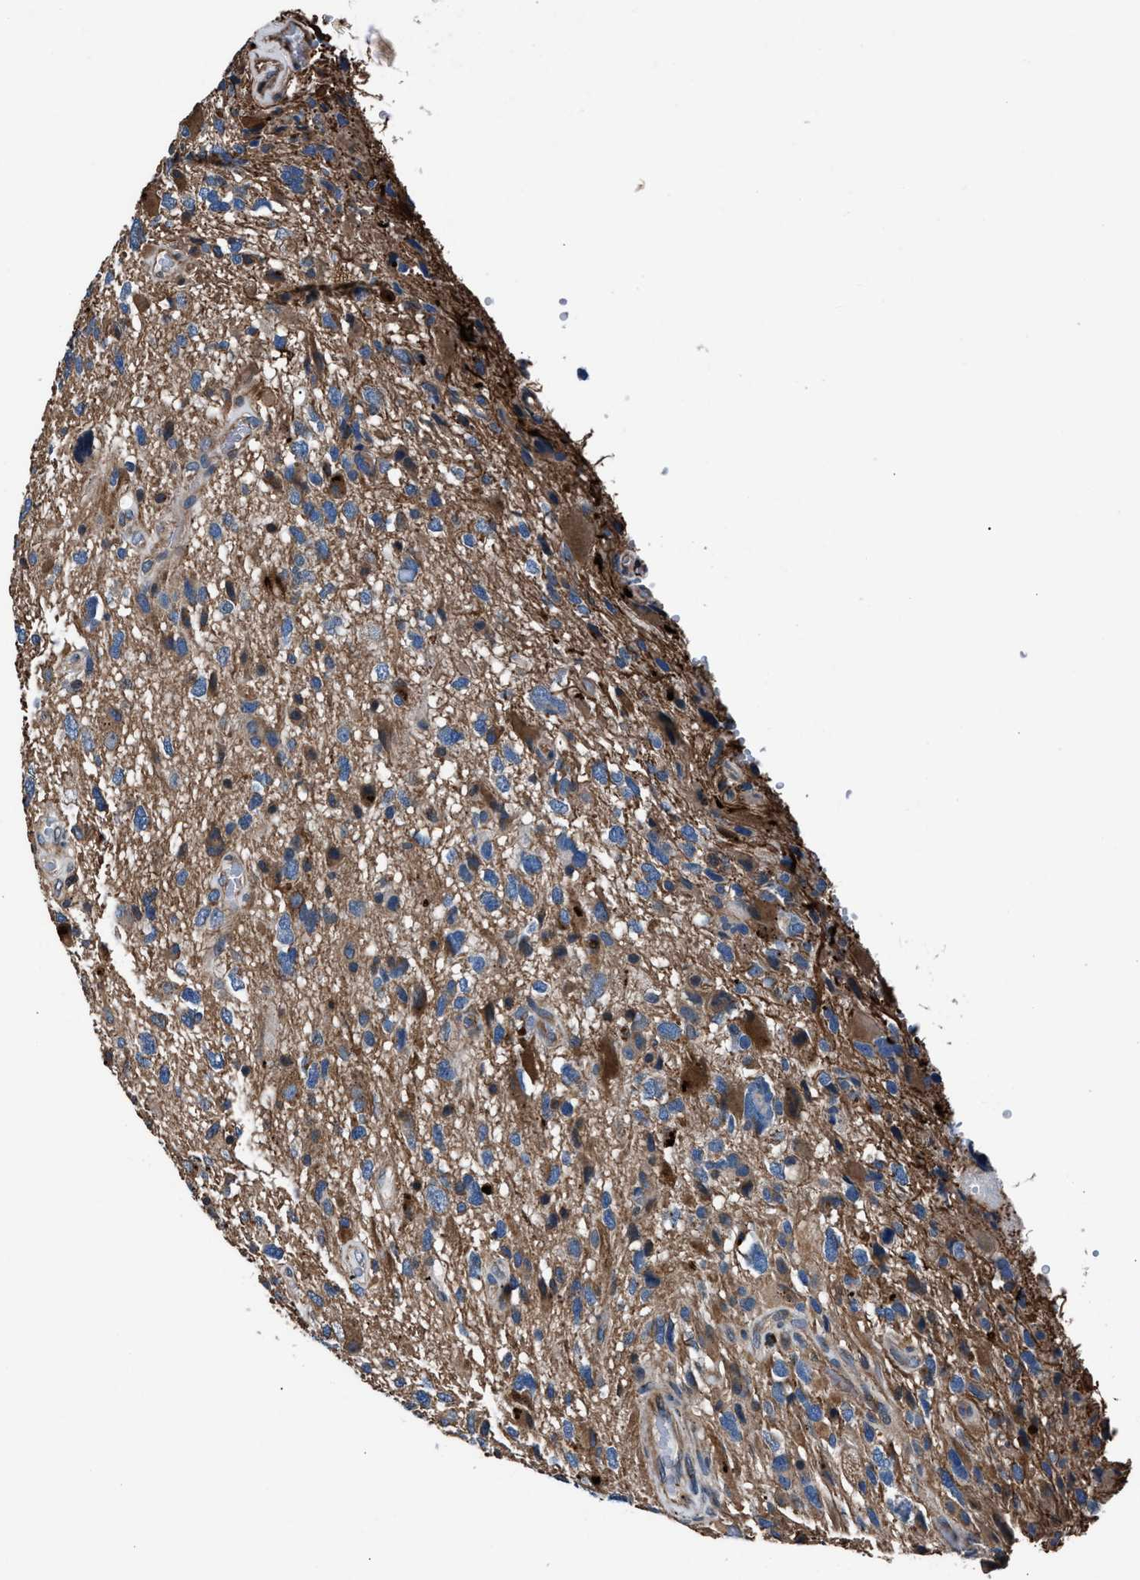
{"staining": {"intensity": "moderate", "quantity": ">75%", "location": "cytoplasmic/membranous"}, "tissue": "glioma", "cell_type": "Tumor cells", "image_type": "cancer", "snomed": [{"axis": "morphology", "description": "Glioma, malignant, High grade"}, {"axis": "topography", "description": "Brain"}], "caption": "This is a photomicrograph of IHC staining of high-grade glioma (malignant), which shows moderate expression in the cytoplasmic/membranous of tumor cells.", "gene": "MFSD11", "patient": {"sex": "male", "age": 33}}